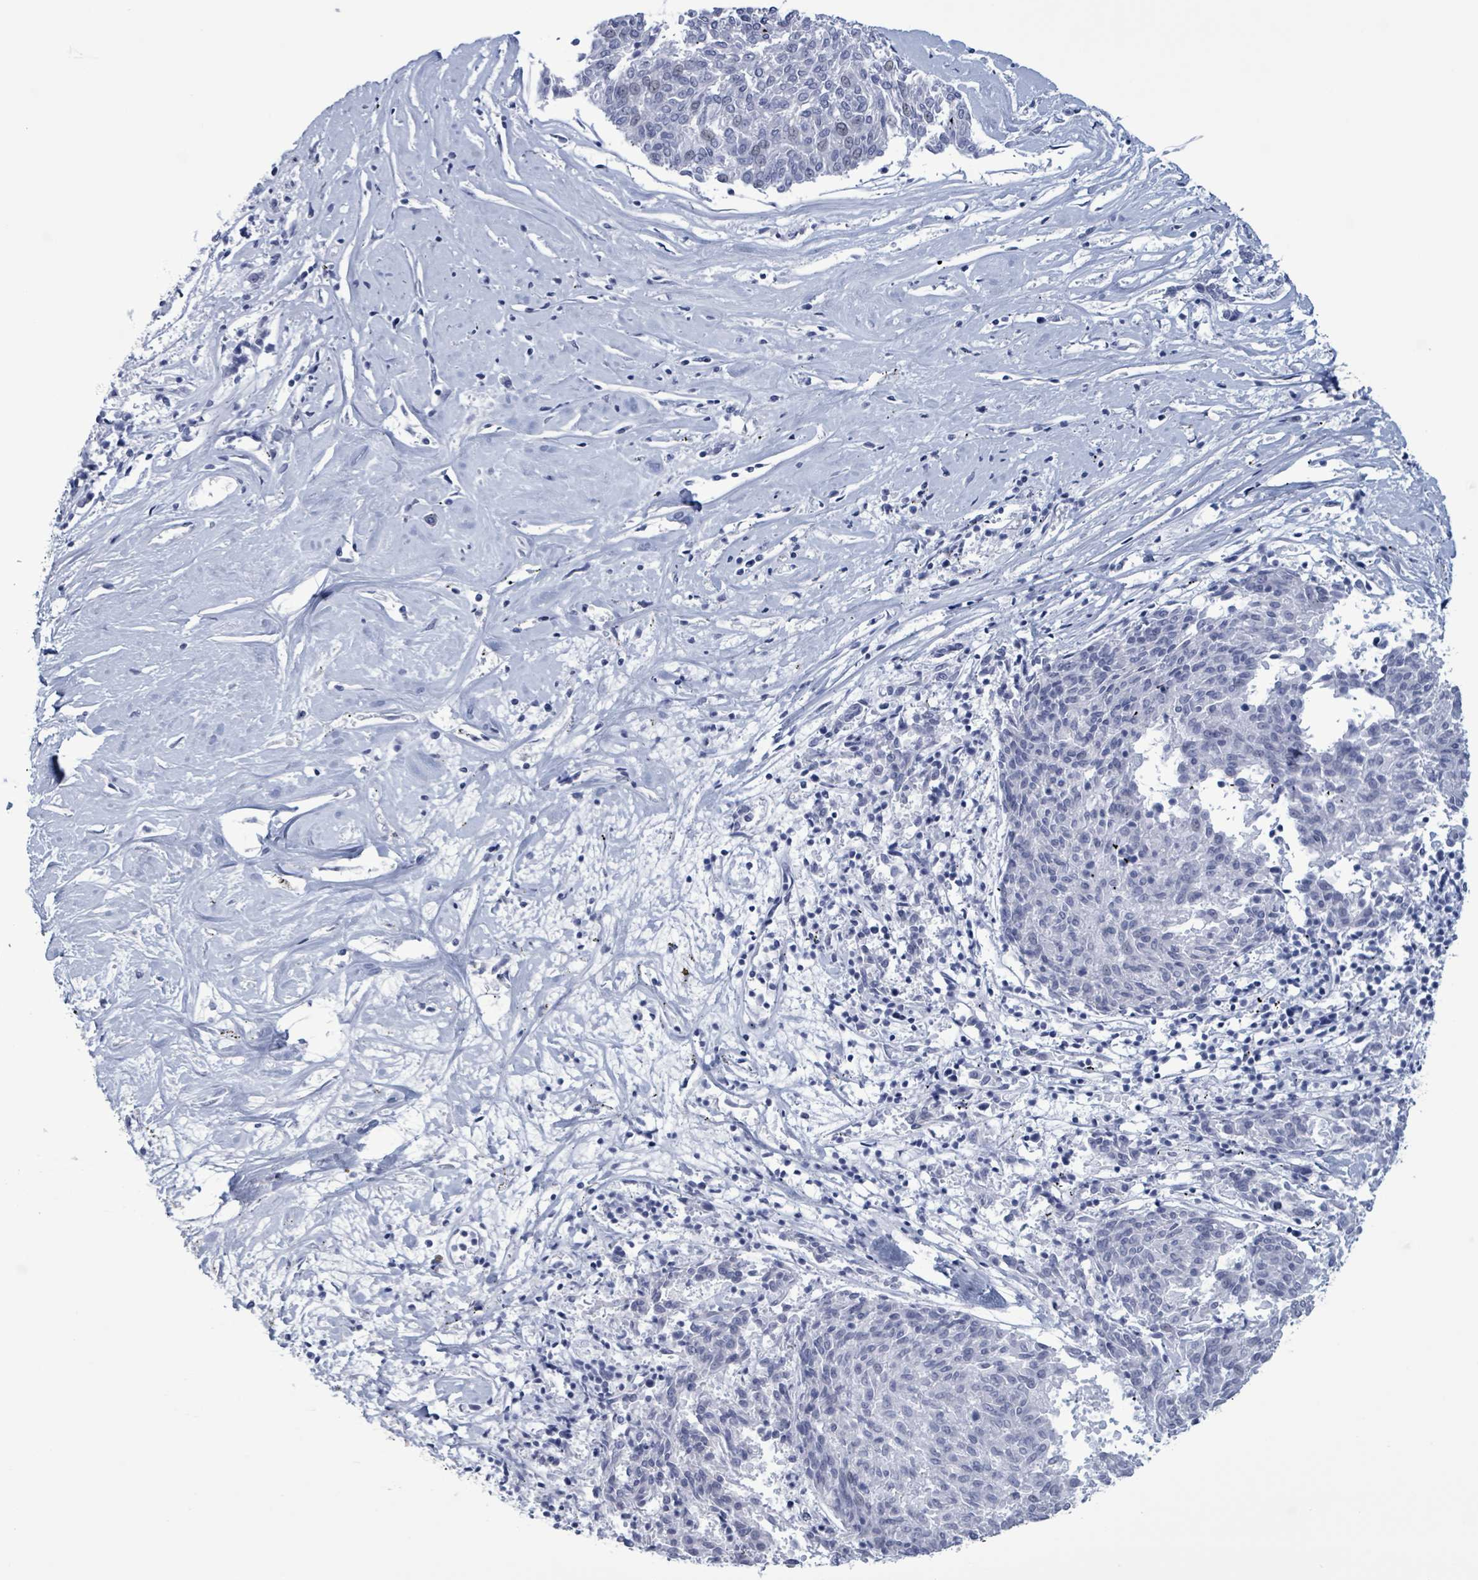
{"staining": {"intensity": "negative", "quantity": "none", "location": "none"}, "tissue": "melanoma", "cell_type": "Tumor cells", "image_type": "cancer", "snomed": [{"axis": "morphology", "description": "Malignant melanoma, NOS"}, {"axis": "topography", "description": "Skin"}], "caption": "This is an immunohistochemistry (IHC) photomicrograph of malignant melanoma. There is no staining in tumor cells.", "gene": "NKX2-1", "patient": {"sex": "female", "age": 72}}